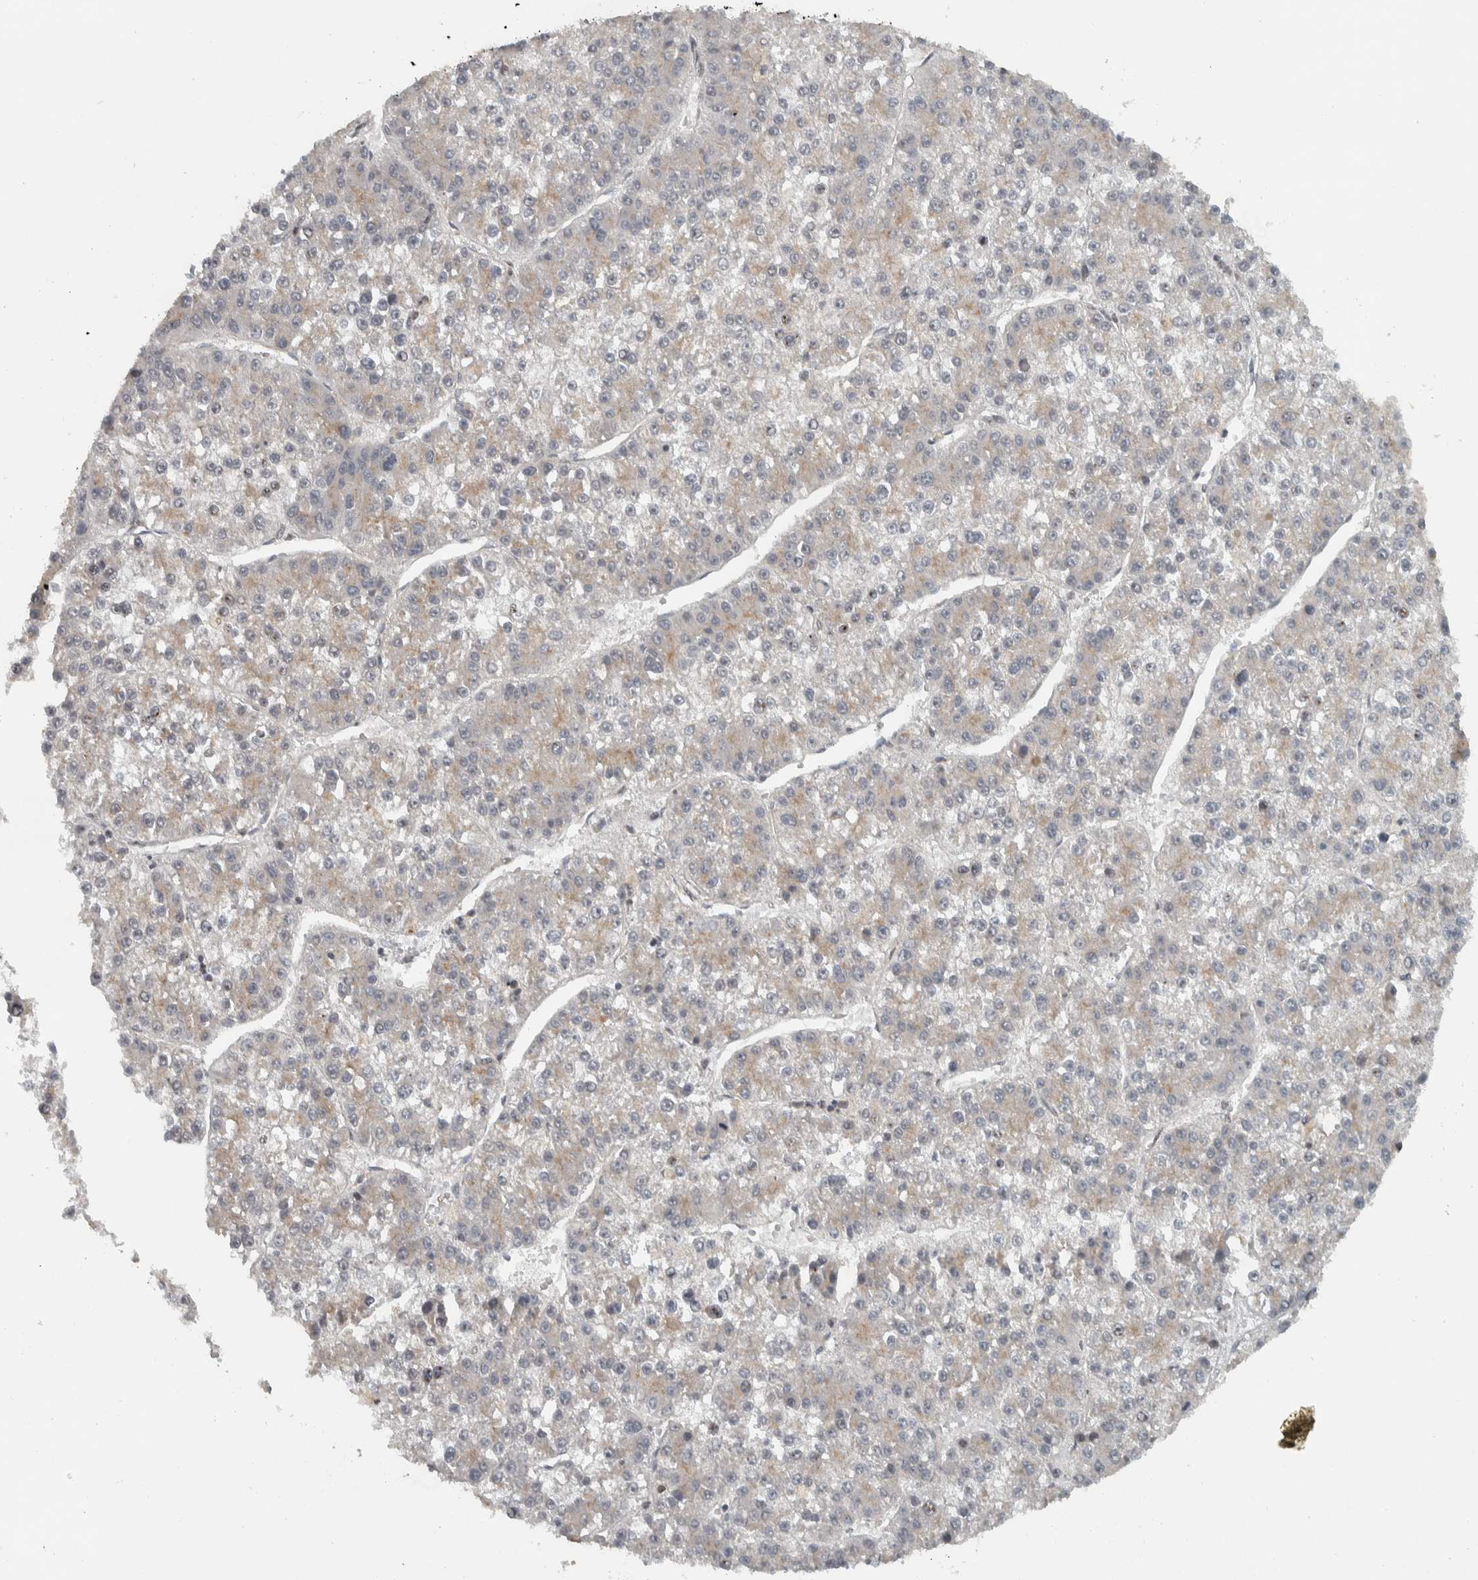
{"staining": {"intensity": "weak", "quantity": "25%-75%", "location": "cytoplasmic/membranous"}, "tissue": "liver cancer", "cell_type": "Tumor cells", "image_type": "cancer", "snomed": [{"axis": "morphology", "description": "Carcinoma, Hepatocellular, NOS"}, {"axis": "topography", "description": "Liver"}], "caption": "Immunohistochemical staining of liver cancer reveals weak cytoplasmic/membranous protein staining in about 25%-75% of tumor cells.", "gene": "NAPG", "patient": {"sex": "female", "age": 73}}